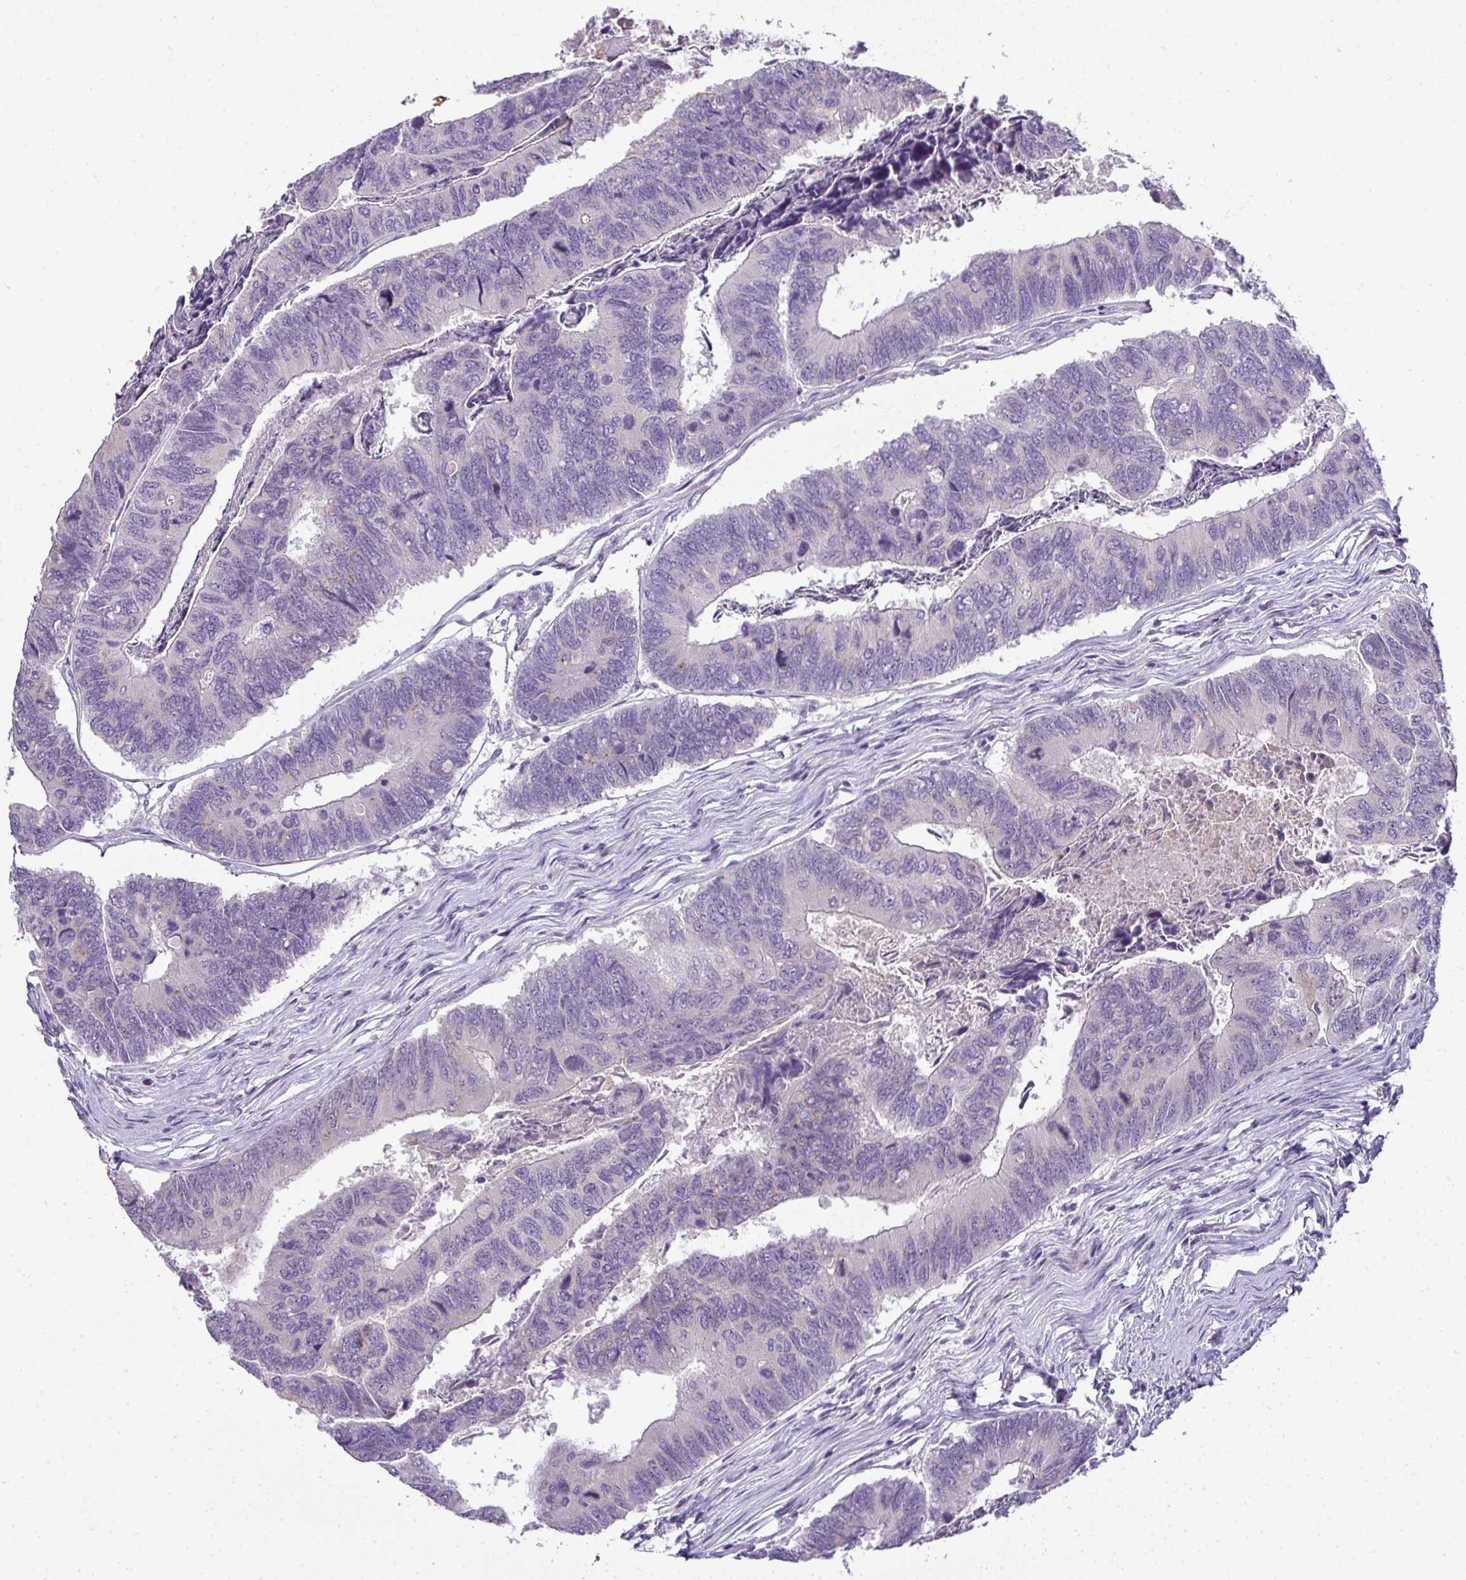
{"staining": {"intensity": "negative", "quantity": "none", "location": "none"}, "tissue": "colorectal cancer", "cell_type": "Tumor cells", "image_type": "cancer", "snomed": [{"axis": "morphology", "description": "Adenocarcinoma, NOS"}, {"axis": "topography", "description": "Colon"}], "caption": "DAB (3,3'-diaminobenzidine) immunohistochemical staining of adenocarcinoma (colorectal) reveals no significant positivity in tumor cells.", "gene": "CMPK1", "patient": {"sex": "female", "age": 67}}